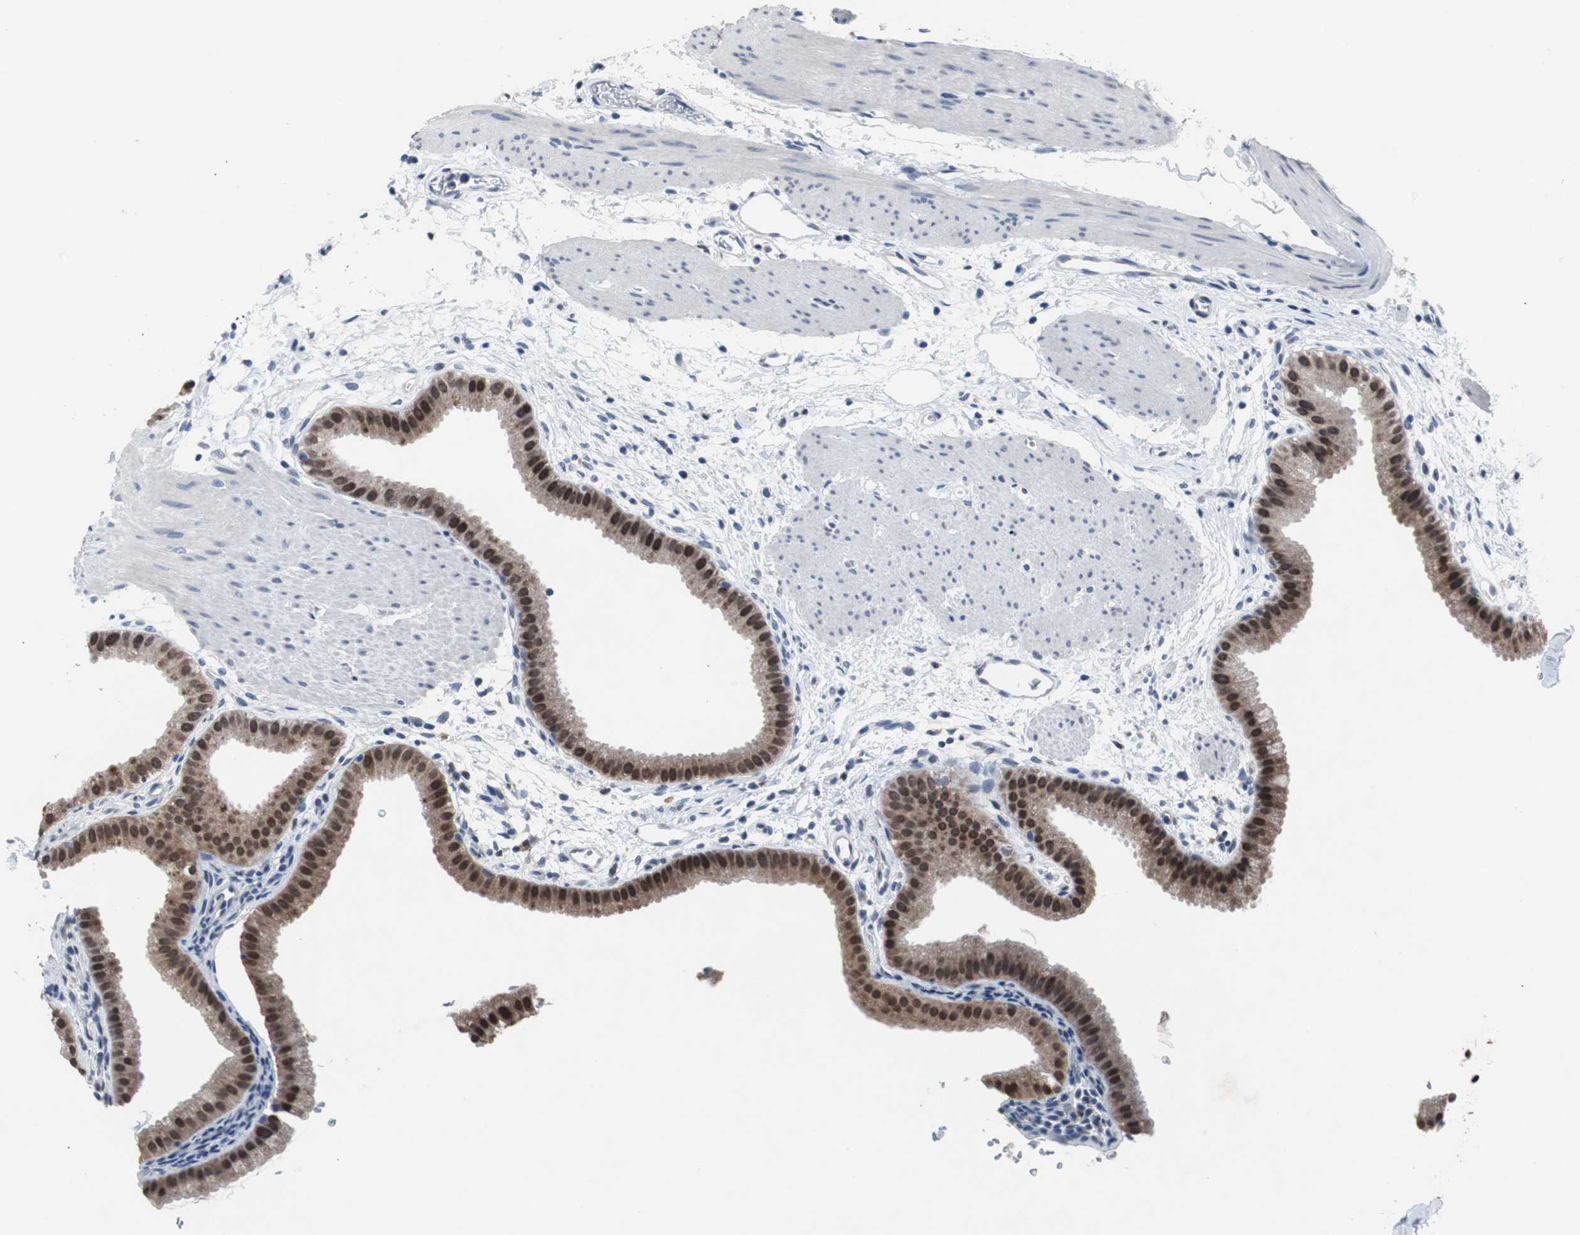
{"staining": {"intensity": "strong", "quantity": ">75%", "location": "nuclear"}, "tissue": "gallbladder", "cell_type": "Glandular cells", "image_type": "normal", "snomed": [{"axis": "morphology", "description": "Normal tissue, NOS"}, {"axis": "topography", "description": "Gallbladder"}], "caption": "Immunohistochemical staining of benign gallbladder reveals >75% levels of strong nuclear protein positivity in approximately >75% of glandular cells. (Stains: DAB in brown, nuclei in blue, Microscopy: brightfield microscopy at high magnification).", "gene": "RBM47", "patient": {"sex": "female", "age": 64}}